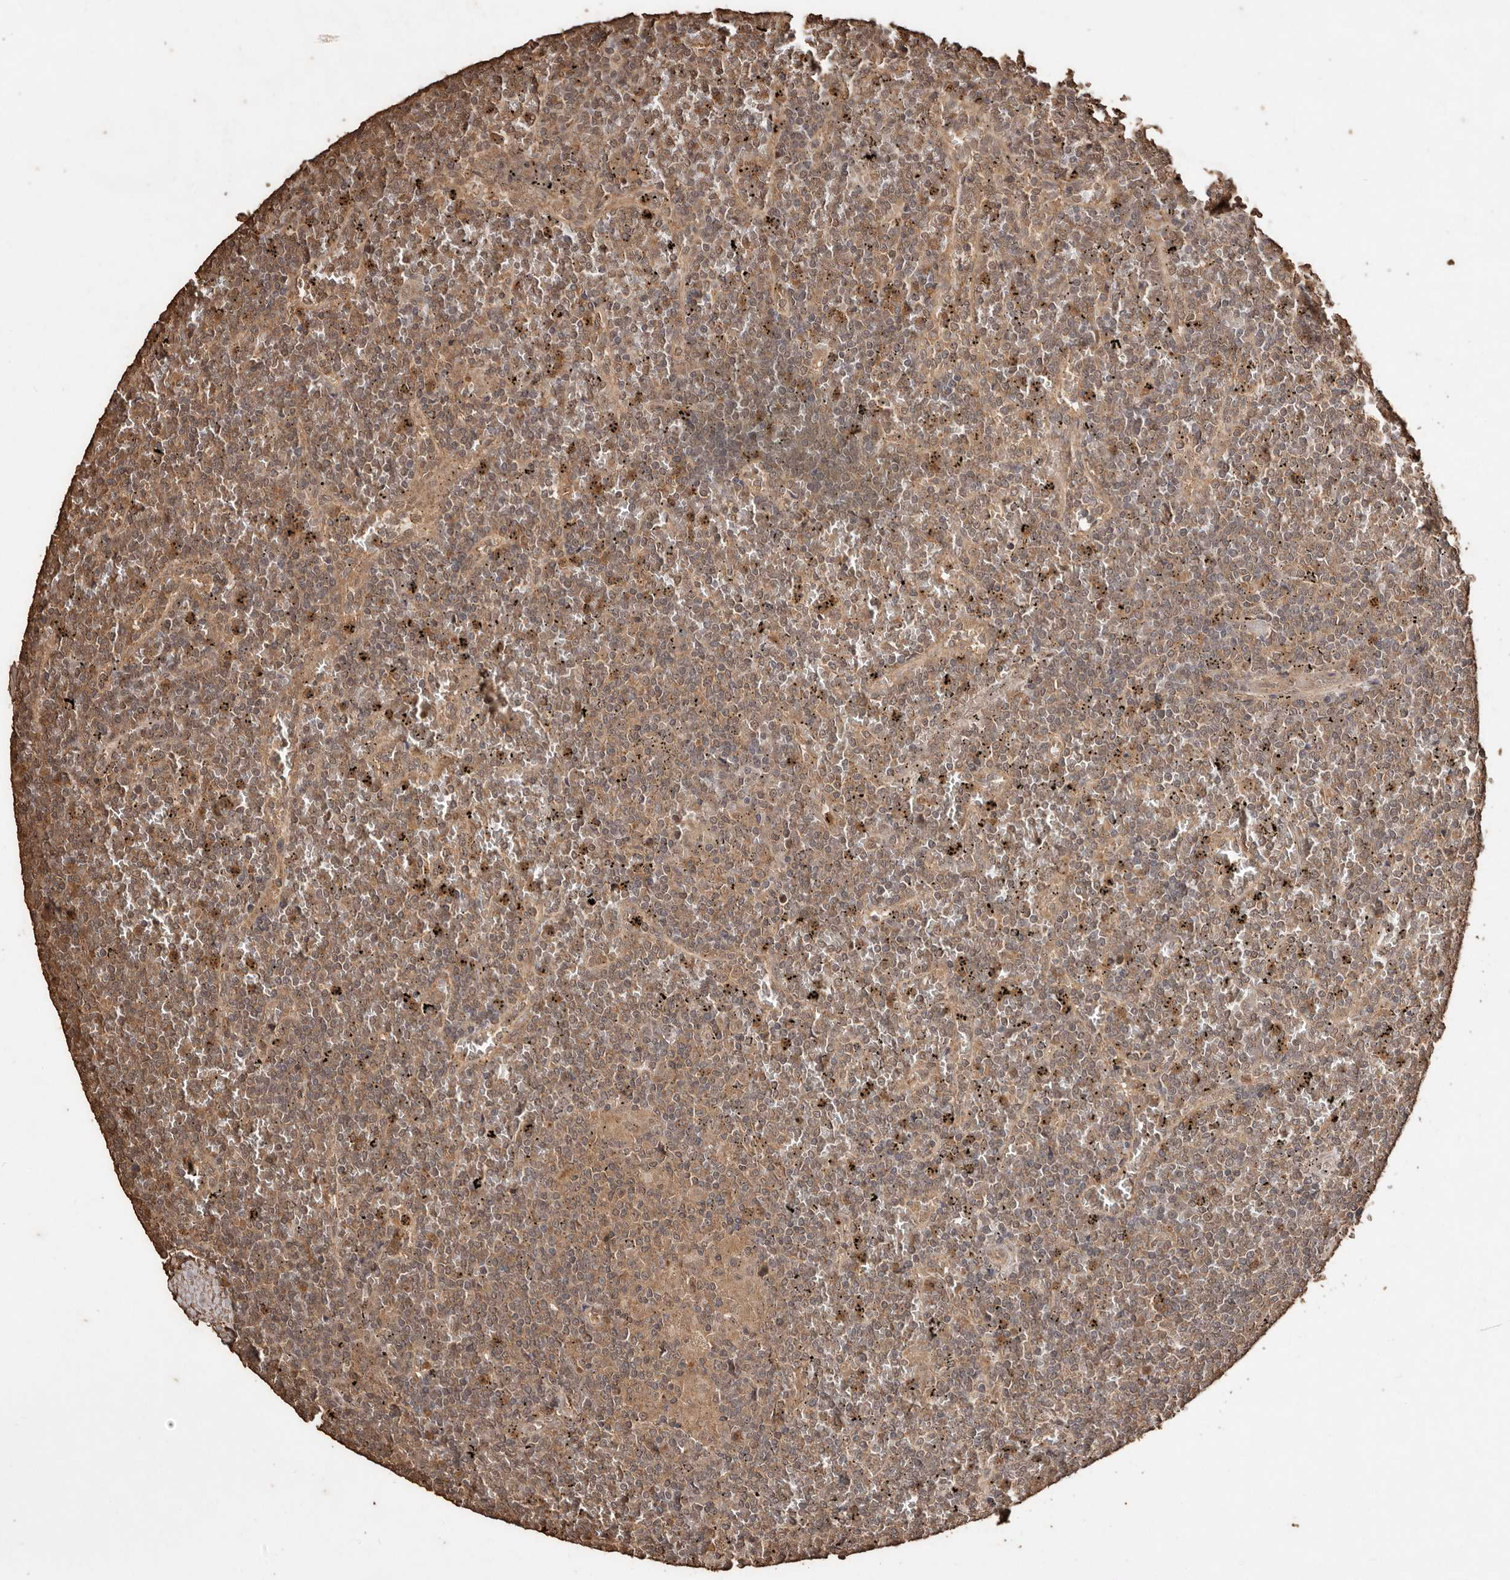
{"staining": {"intensity": "moderate", "quantity": ">75%", "location": "cytoplasmic/membranous,nuclear"}, "tissue": "lymphoma", "cell_type": "Tumor cells", "image_type": "cancer", "snomed": [{"axis": "morphology", "description": "Malignant lymphoma, non-Hodgkin's type, Low grade"}, {"axis": "topography", "description": "Spleen"}], "caption": "Immunohistochemistry staining of low-grade malignant lymphoma, non-Hodgkin's type, which reveals medium levels of moderate cytoplasmic/membranous and nuclear expression in about >75% of tumor cells indicating moderate cytoplasmic/membranous and nuclear protein positivity. The staining was performed using DAB (brown) for protein detection and nuclei were counterstained in hematoxylin (blue).", "gene": "PKDCC", "patient": {"sex": "female", "age": 19}}